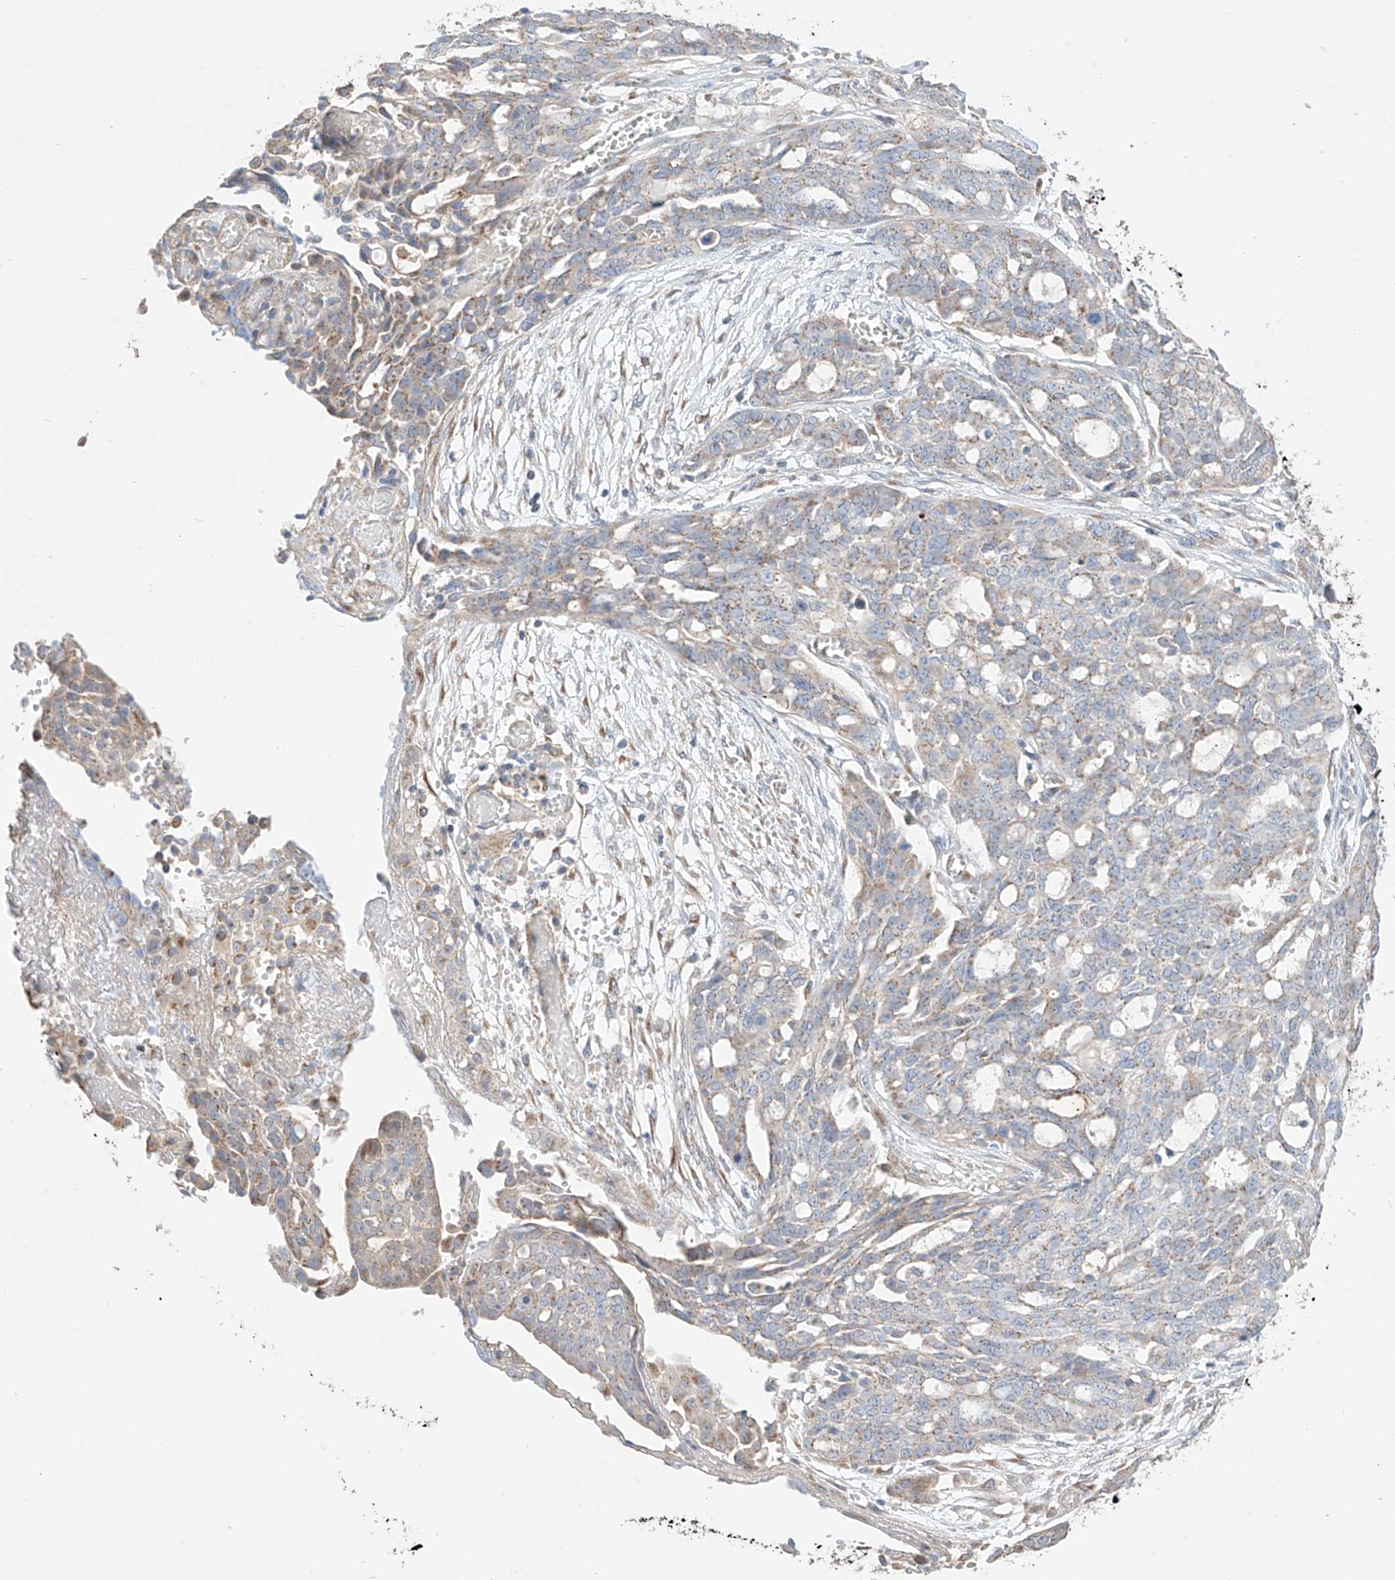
{"staining": {"intensity": "weak", "quantity": "25%-75%", "location": "cytoplasmic/membranous"}, "tissue": "ovarian cancer", "cell_type": "Tumor cells", "image_type": "cancer", "snomed": [{"axis": "morphology", "description": "Cystadenocarcinoma, serous, NOS"}, {"axis": "topography", "description": "Soft tissue"}, {"axis": "topography", "description": "Ovary"}], "caption": "Protein staining exhibits weak cytoplasmic/membranous expression in about 25%-75% of tumor cells in ovarian cancer.", "gene": "MOSPD1", "patient": {"sex": "female", "age": 57}}